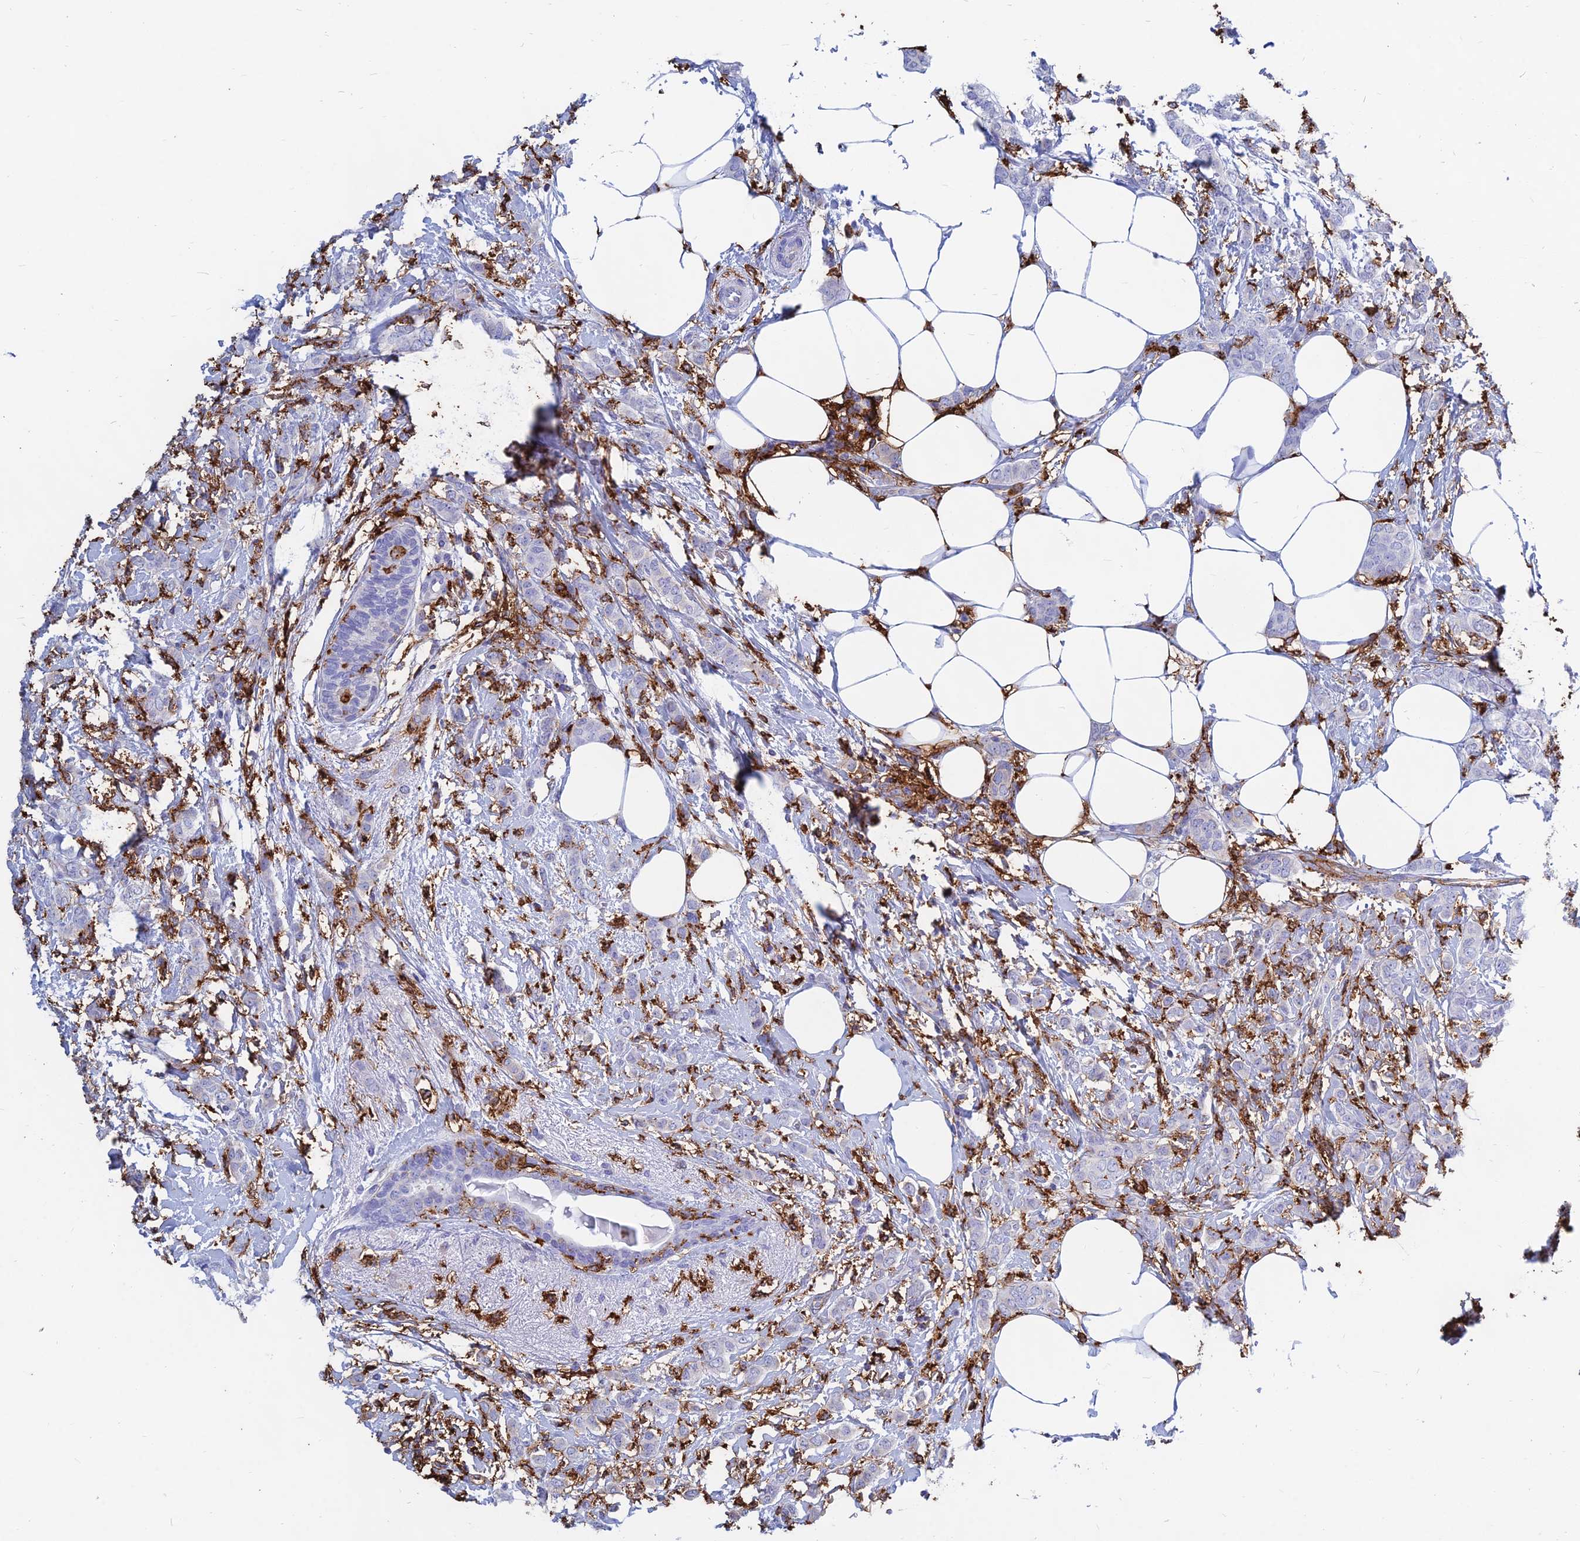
{"staining": {"intensity": "negative", "quantity": "none", "location": "none"}, "tissue": "breast cancer", "cell_type": "Tumor cells", "image_type": "cancer", "snomed": [{"axis": "morphology", "description": "Duct carcinoma"}, {"axis": "topography", "description": "Breast"}], "caption": "Breast cancer was stained to show a protein in brown. There is no significant expression in tumor cells.", "gene": "HLA-DRB1", "patient": {"sex": "female", "age": 72}}